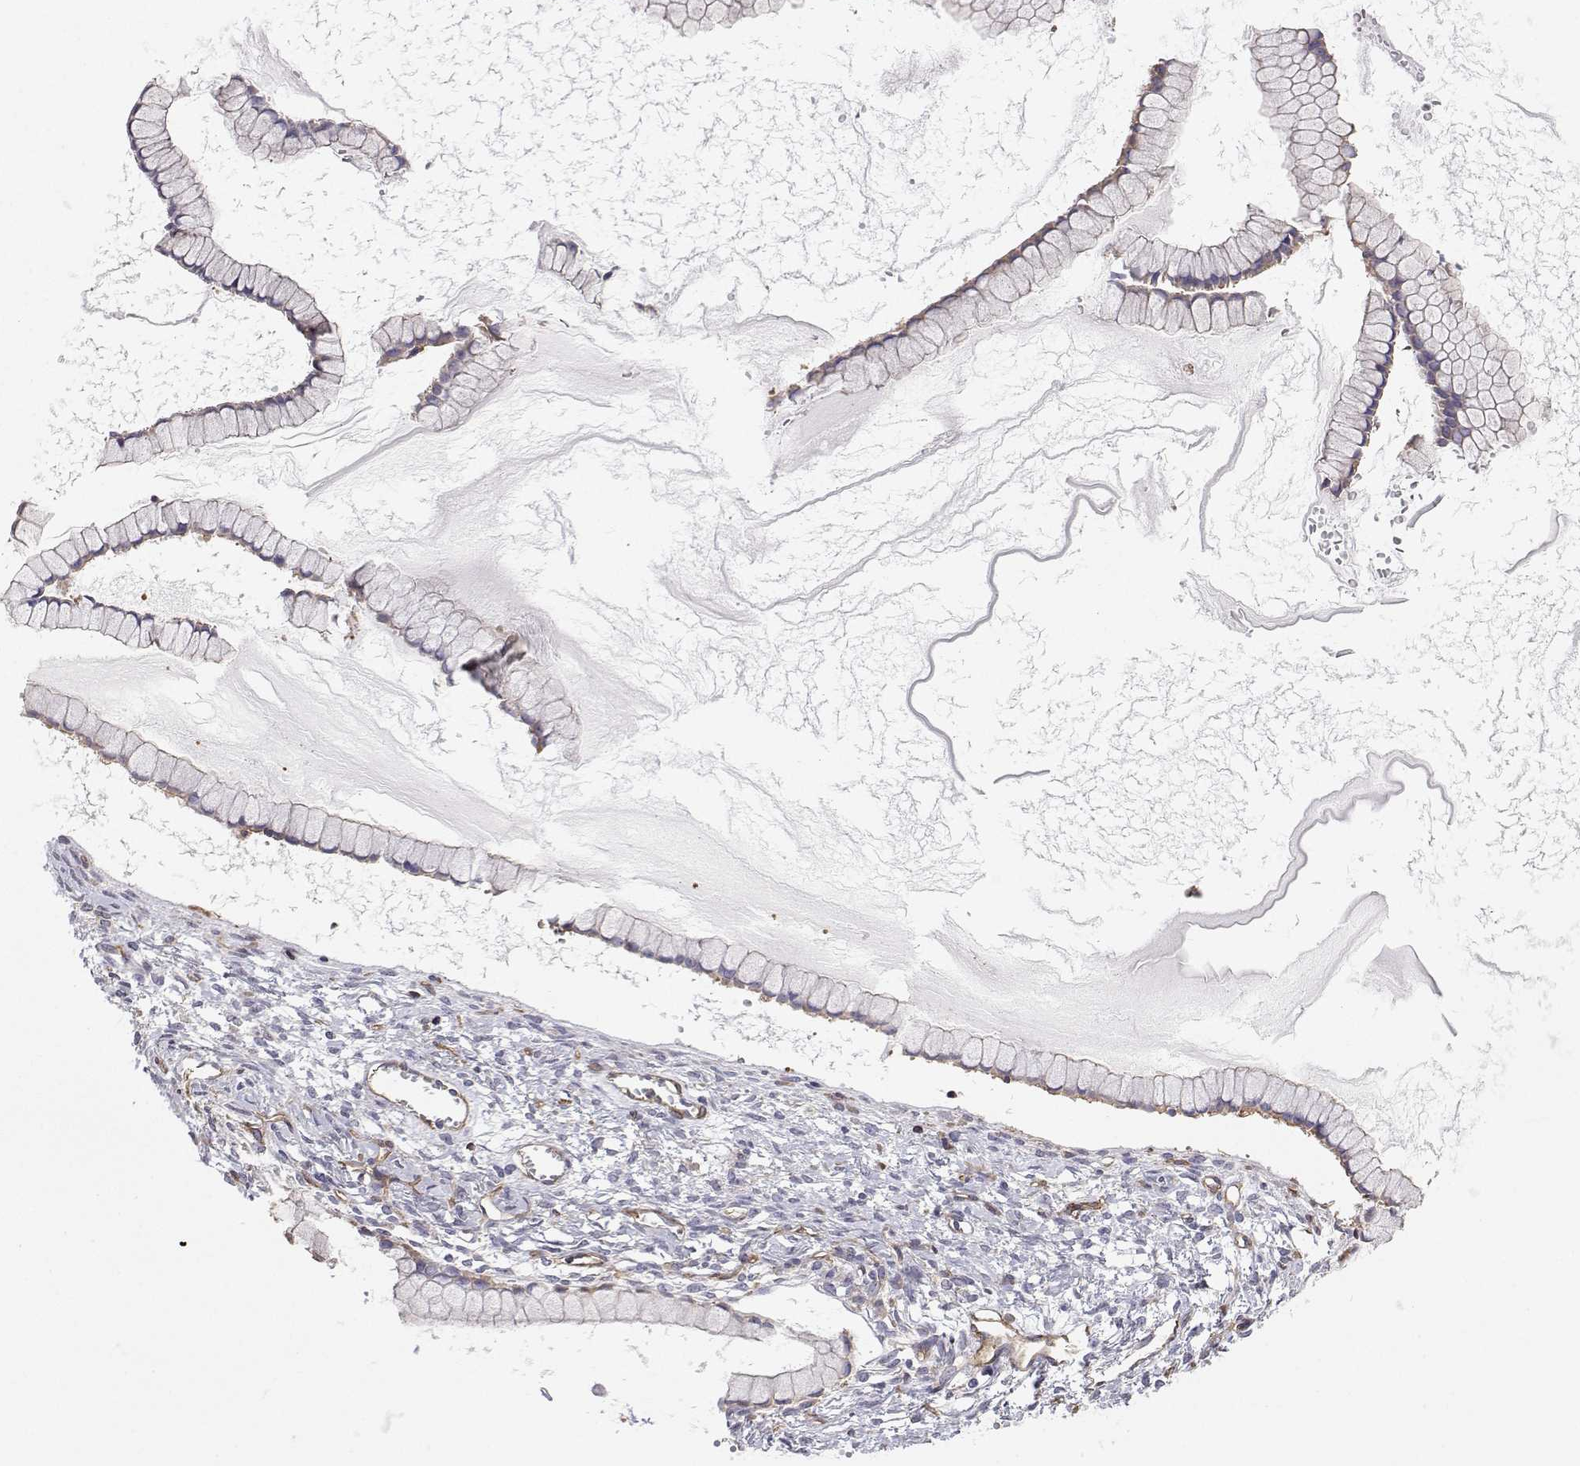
{"staining": {"intensity": "negative", "quantity": "none", "location": "none"}, "tissue": "ovarian cancer", "cell_type": "Tumor cells", "image_type": "cancer", "snomed": [{"axis": "morphology", "description": "Cystadenocarcinoma, mucinous, NOS"}, {"axis": "topography", "description": "Ovary"}], "caption": "Immunohistochemistry (IHC) image of human ovarian cancer (mucinous cystadenocarcinoma) stained for a protein (brown), which displays no expression in tumor cells. (DAB (3,3'-diaminobenzidine) immunohistochemistry (IHC) with hematoxylin counter stain).", "gene": "MYH9", "patient": {"sex": "female", "age": 41}}